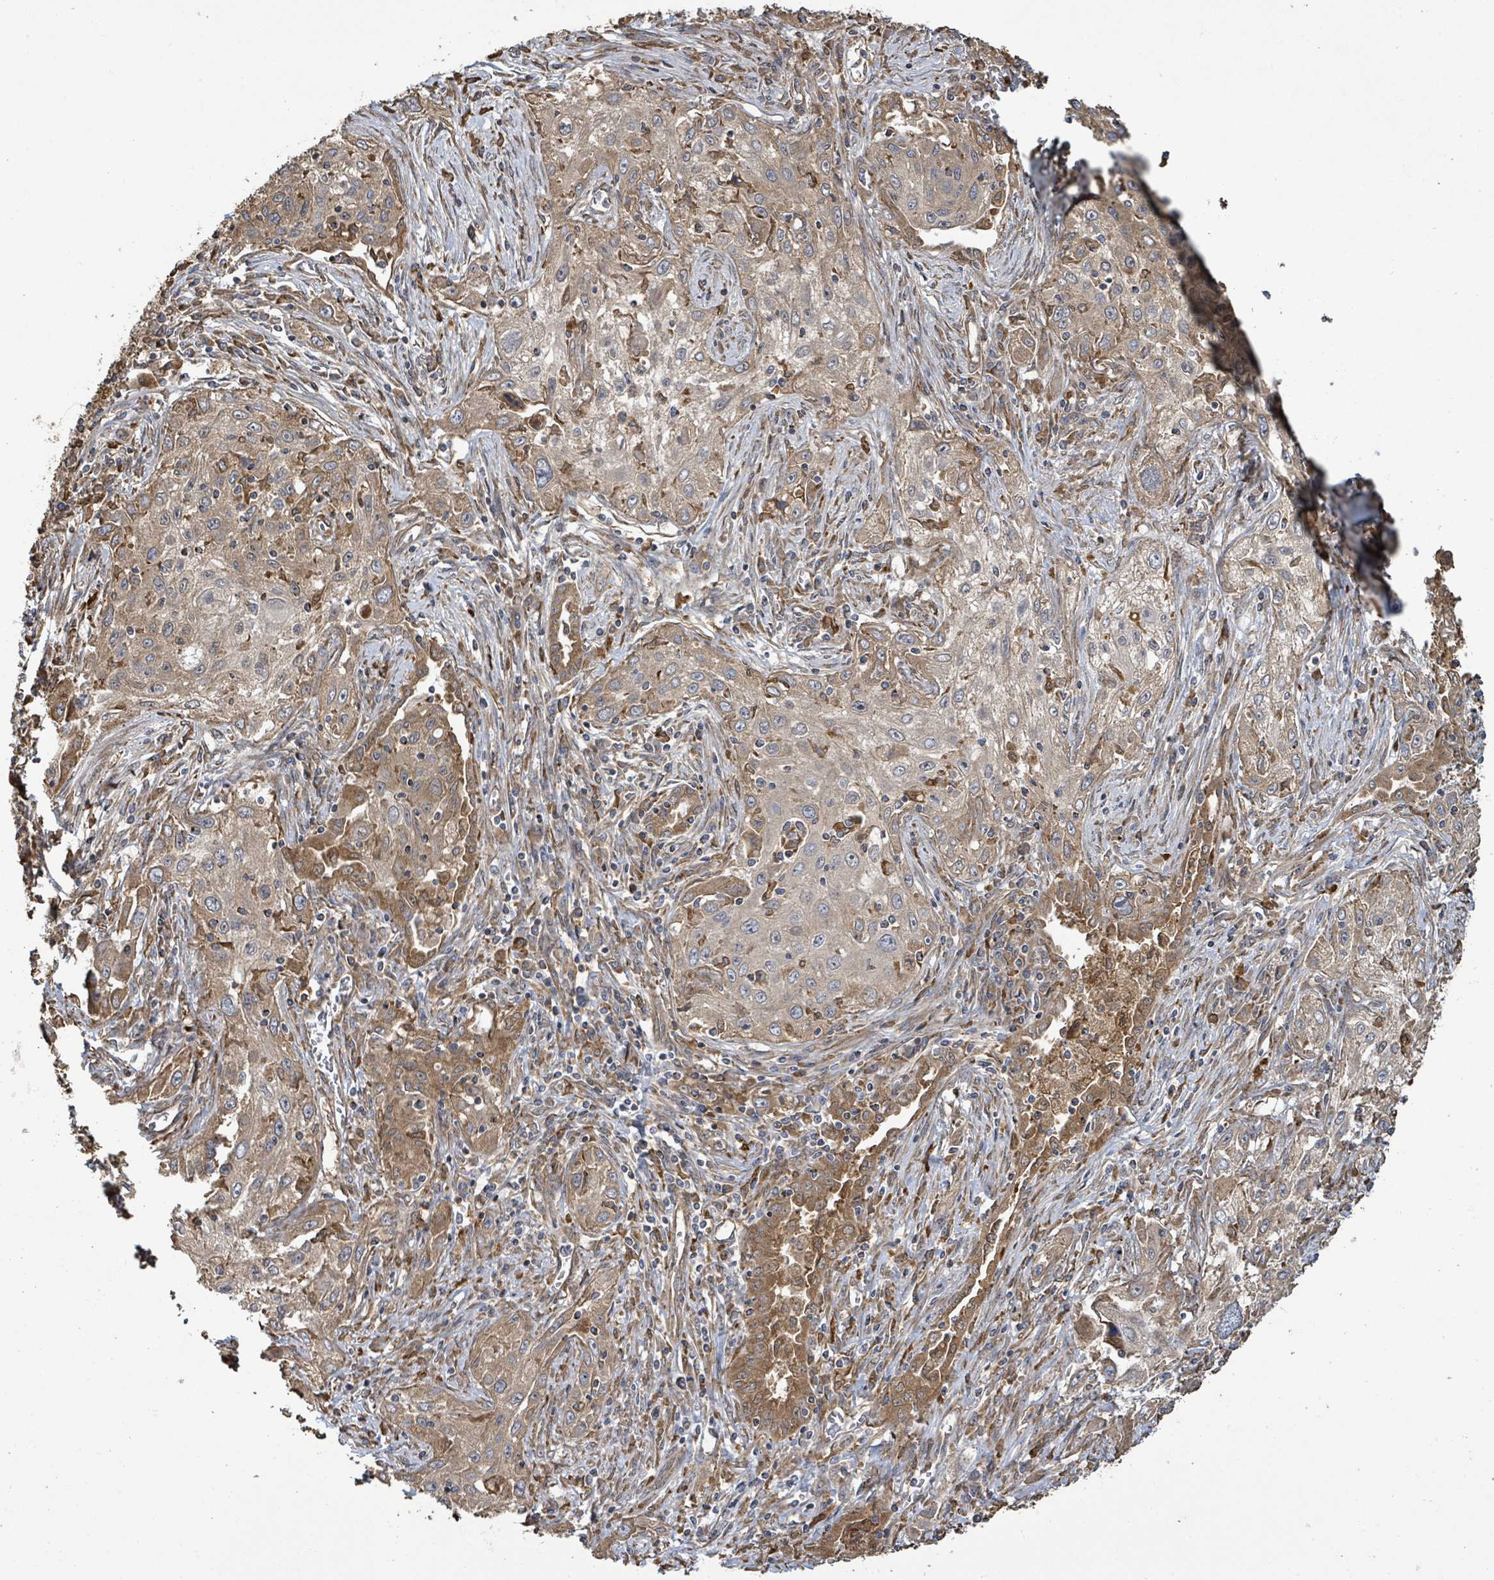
{"staining": {"intensity": "moderate", "quantity": "25%-75%", "location": "cytoplasmic/membranous"}, "tissue": "lung cancer", "cell_type": "Tumor cells", "image_type": "cancer", "snomed": [{"axis": "morphology", "description": "Squamous cell carcinoma, NOS"}, {"axis": "topography", "description": "Lung"}], "caption": "A brown stain labels moderate cytoplasmic/membranous positivity of a protein in human lung squamous cell carcinoma tumor cells.", "gene": "ARPIN", "patient": {"sex": "female", "age": 69}}